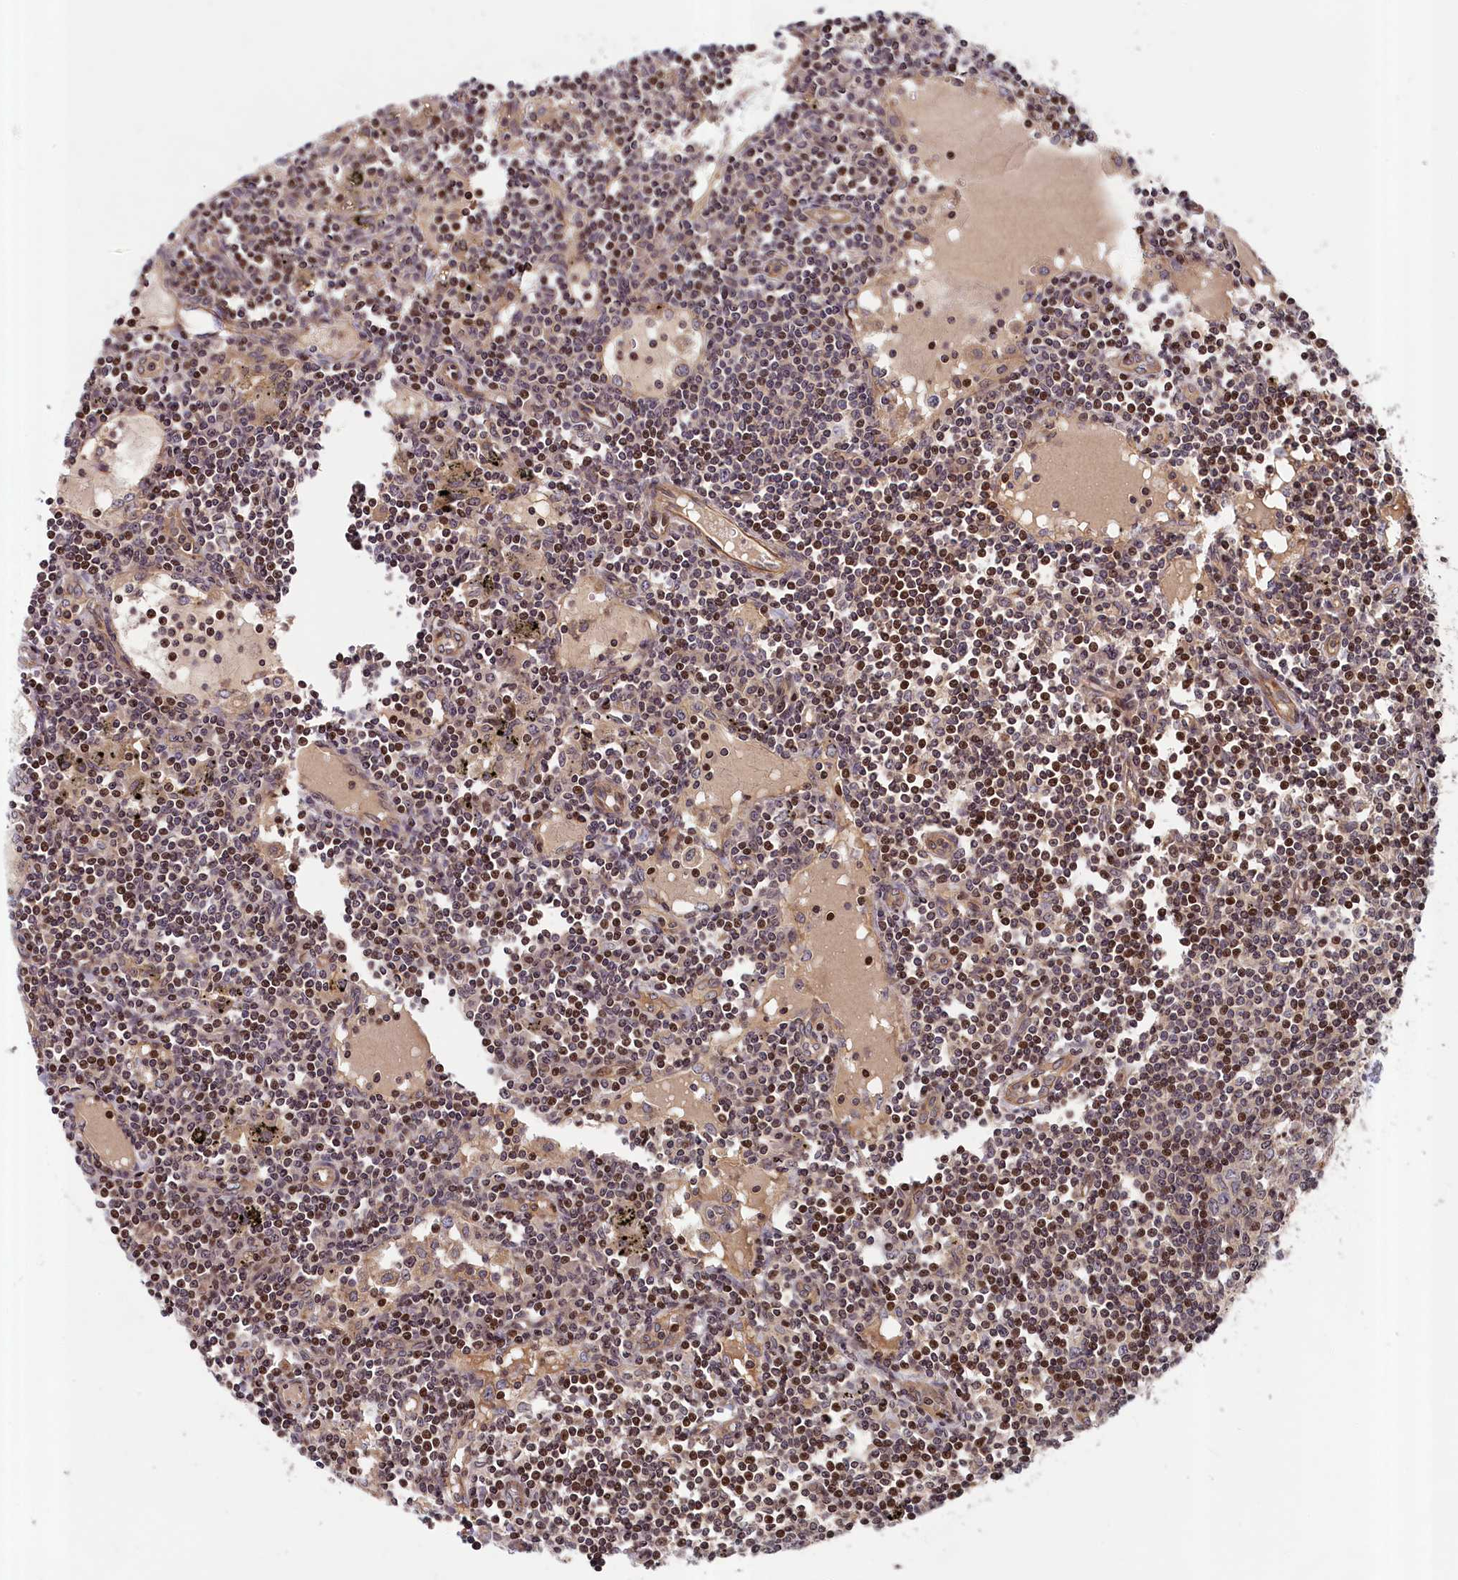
{"staining": {"intensity": "weak", "quantity": "<25%", "location": "nuclear"}, "tissue": "lymph node", "cell_type": "Germinal center cells", "image_type": "normal", "snomed": [{"axis": "morphology", "description": "Normal tissue, NOS"}, {"axis": "topography", "description": "Lymph node"}], "caption": "An immunohistochemistry (IHC) photomicrograph of benign lymph node is shown. There is no staining in germinal center cells of lymph node.", "gene": "CEP44", "patient": {"sex": "male", "age": 74}}